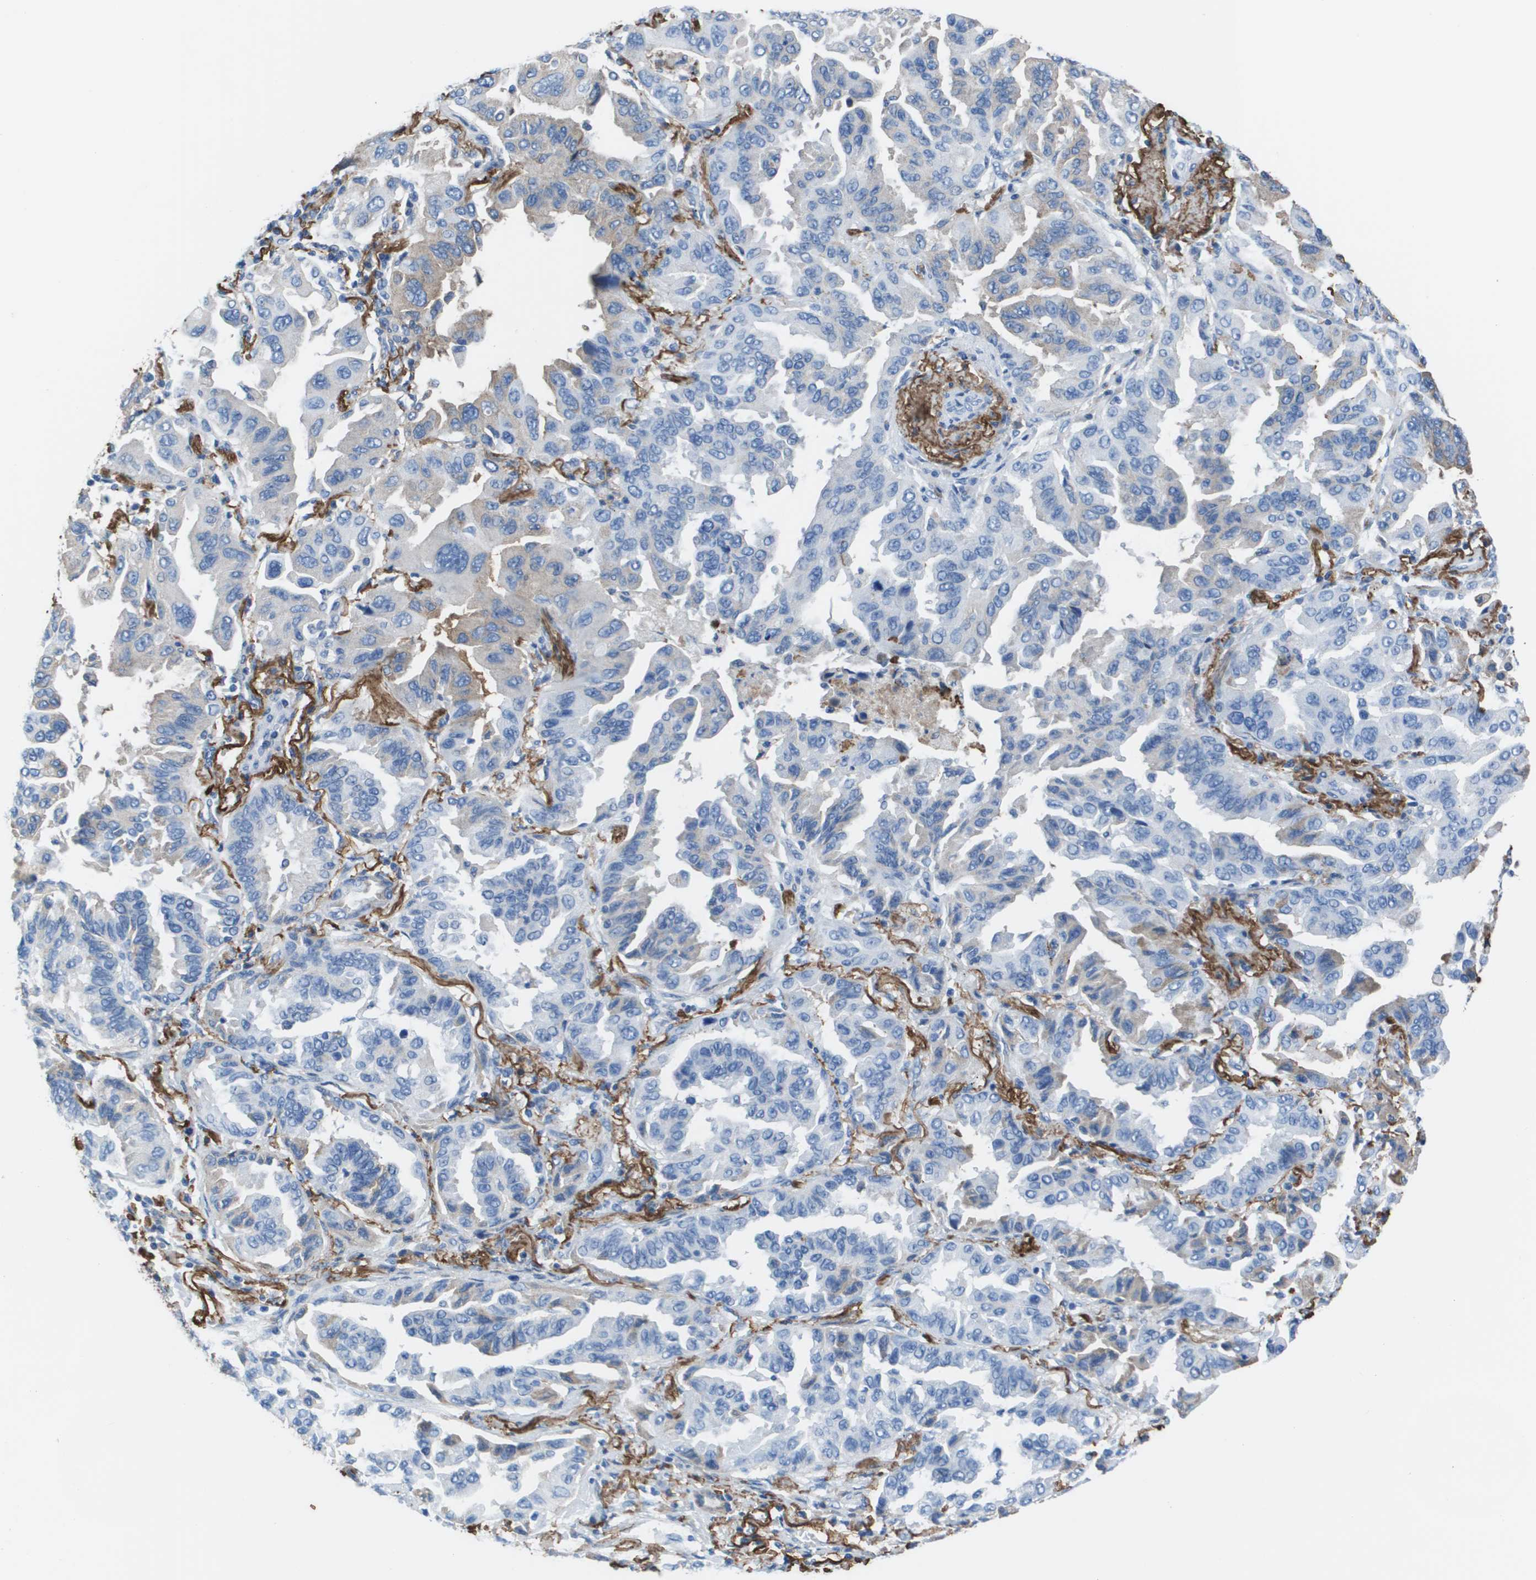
{"staining": {"intensity": "weak", "quantity": "<25%", "location": "cytoplasmic/membranous"}, "tissue": "lung cancer", "cell_type": "Tumor cells", "image_type": "cancer", "snomed": [{"axis": "morphology", "description": "Adenocarcinoma, NOS"}, {"axis": "topography", "description": "Lung"}], "caption": "IHC of lung adenocarcinoma displays no expression in tumor cells. (IHC, brightfield microscopy, high magnification).", "gene": "VTN", "patient": {"sex": "female", "age": 65}}